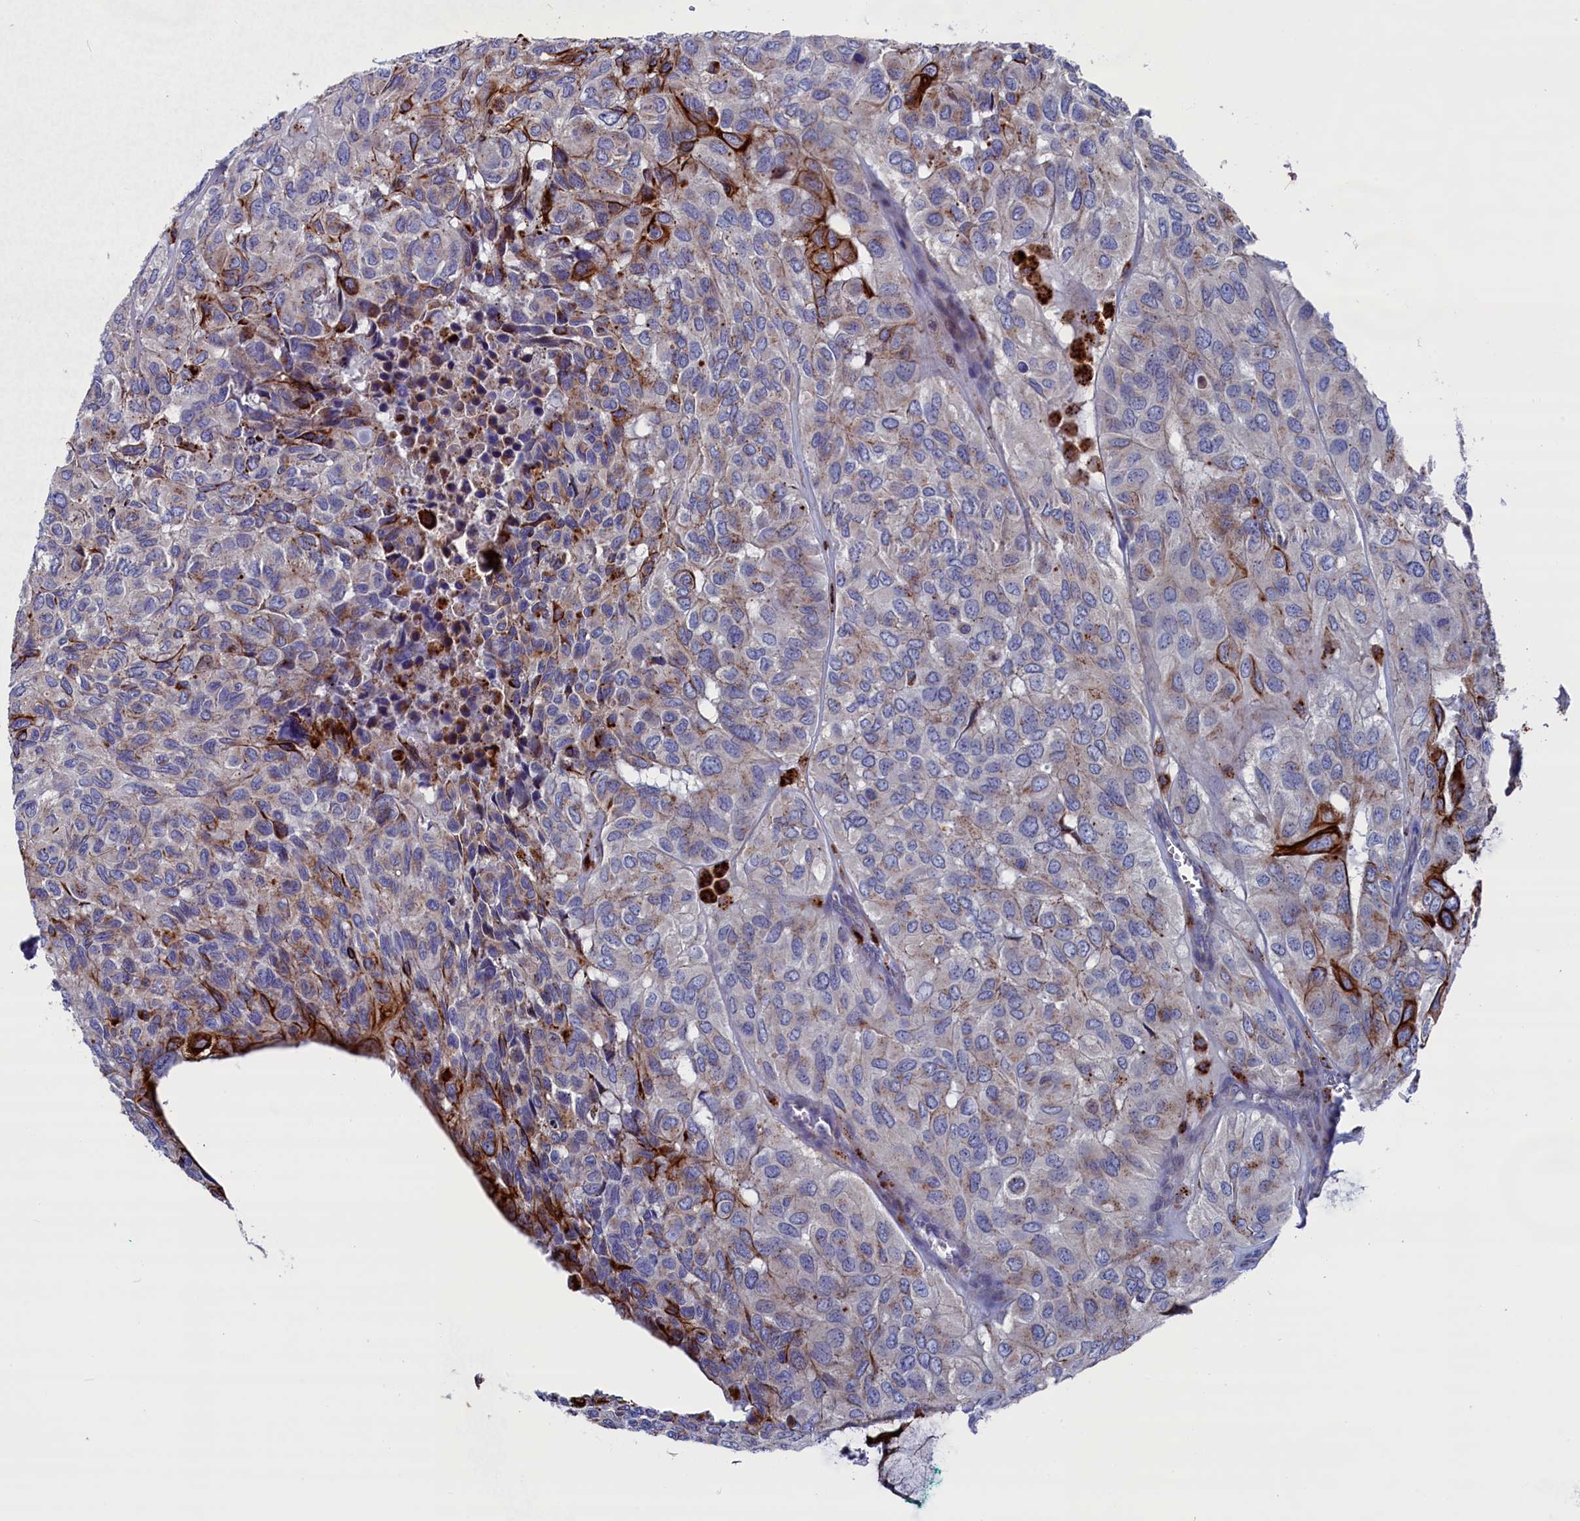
{"staining": {"intensity": "weak", "quantity": "25%-75%", "location": "cytoplasmic/membranous"}, "tissue": "head and neck cancer", "cell_type": "Tumor cells", "image_type": "cancer", "snomed": [{"axis": "morphology", "description": "Adenocarcinoma, NOS"}, {"axis": "topography", "description": "Salivary gland, NOS"}, {"axis": "topography", "description": "Head-Neck"}], "caption": "Approximately 25%-75% of tumor cells in human head and neck cancer show weak cytoplasmic/membranous protein staining as visualized by brown immunohistochemical staining.", "gene": "NUDT7", "patient": {"sex": "female", "age": 76}}